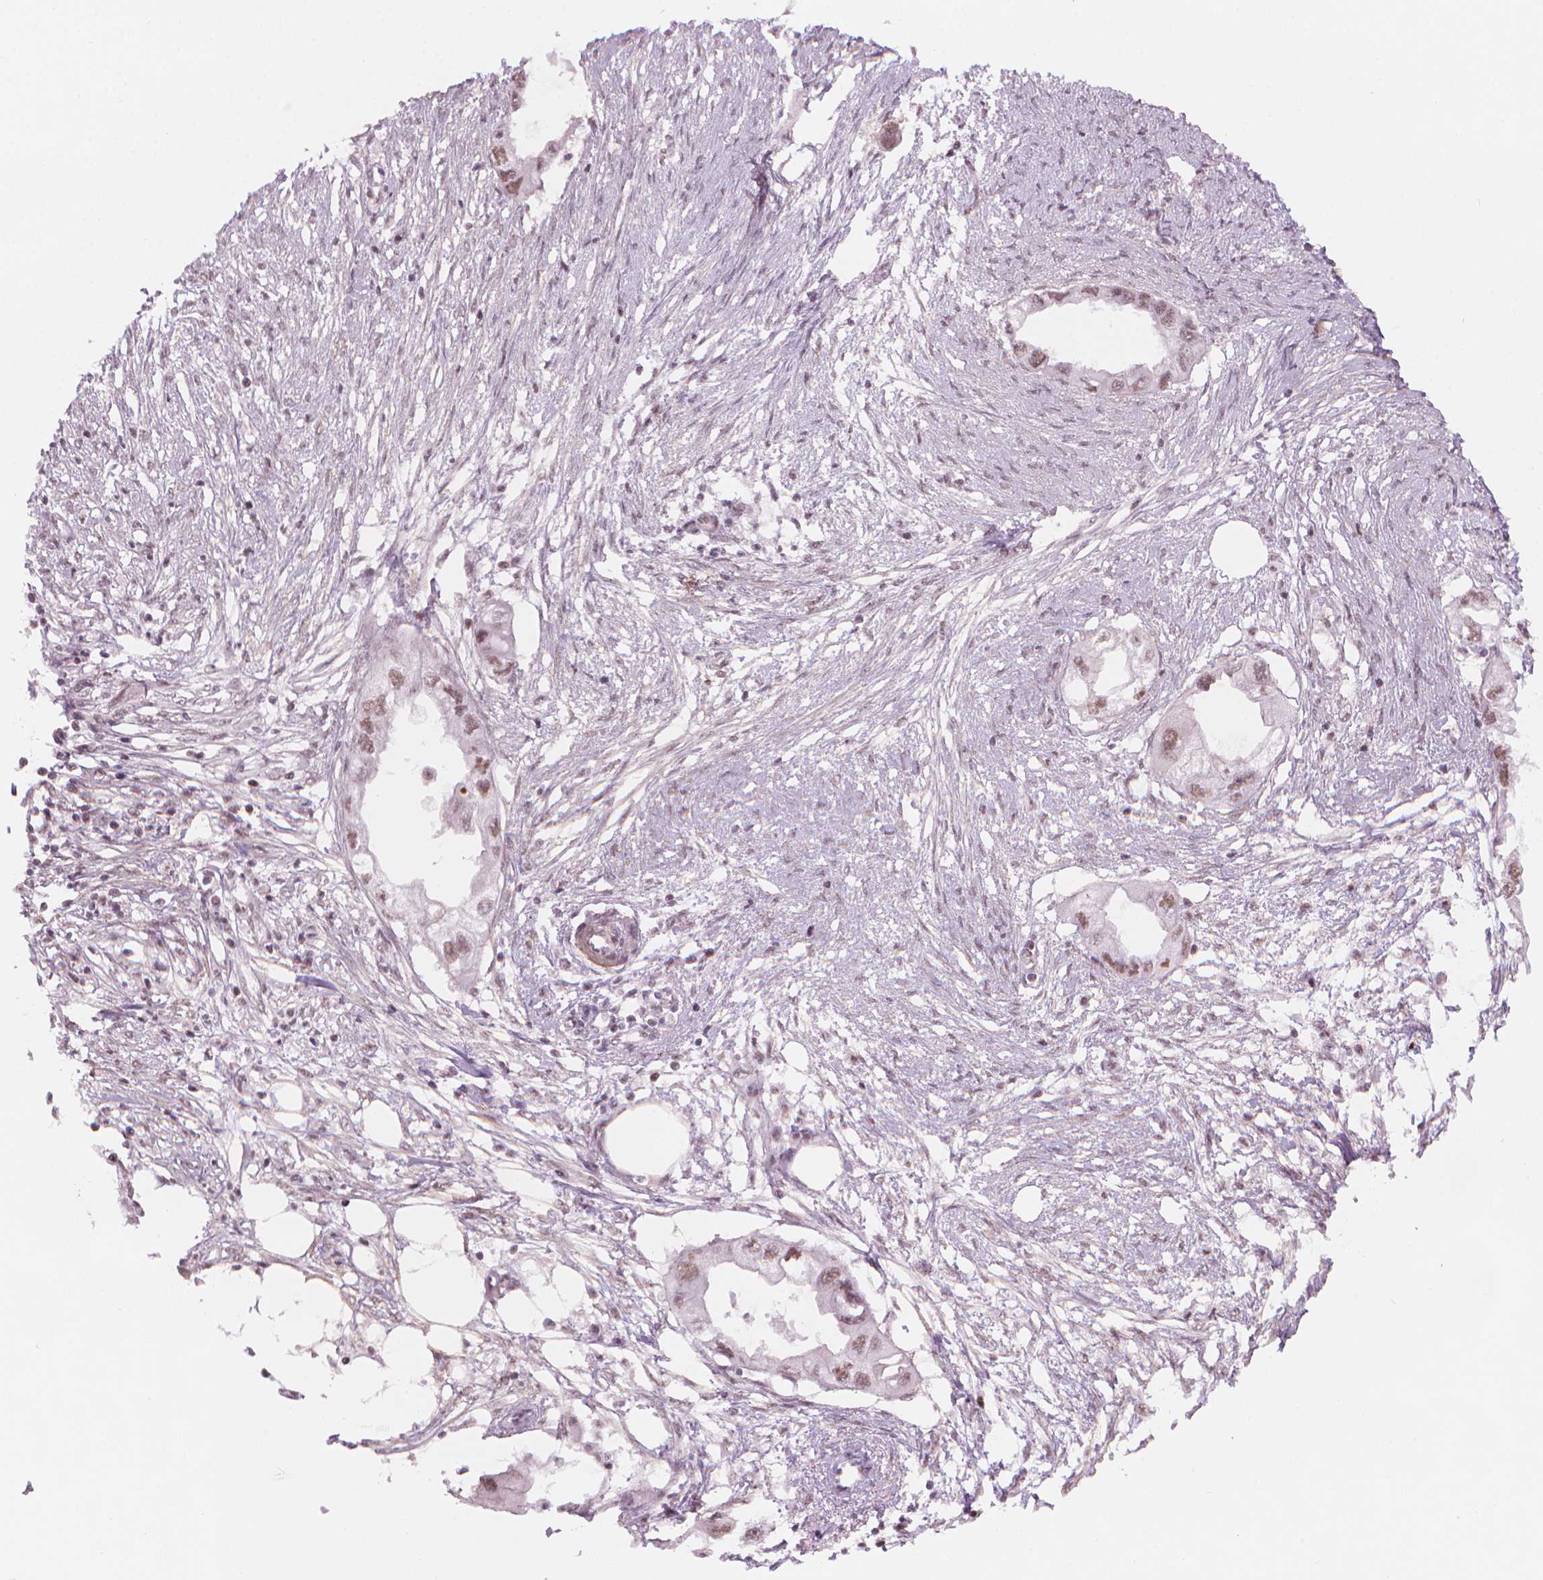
{"staining": {"intensity": "moderate", "quantity": ">75%", "location": "nuclear"}, "tissue": "endometrial cancer", "cell_type": "Tumor cells", "image_type": "cancer", "snomed": [{"axis": "morphology", "description": "Adenocarcinoma, NOS"}, {"axis": "morphology", "description": "Adenocarcinoma, metastatic, NOS"}, {"axis": "topography", "description": "Adipose tissue"}, {"axis": "topography", "description": "Endometrium"}], "caption": "The photomicrograph shows staining of endometrial cancer (adenocarcinoma), revealing moderate nuclear protein expression (brown color) within tumor cells.", "gene": "HOXD4", "patient": {"sex": "female", "age": 67}}